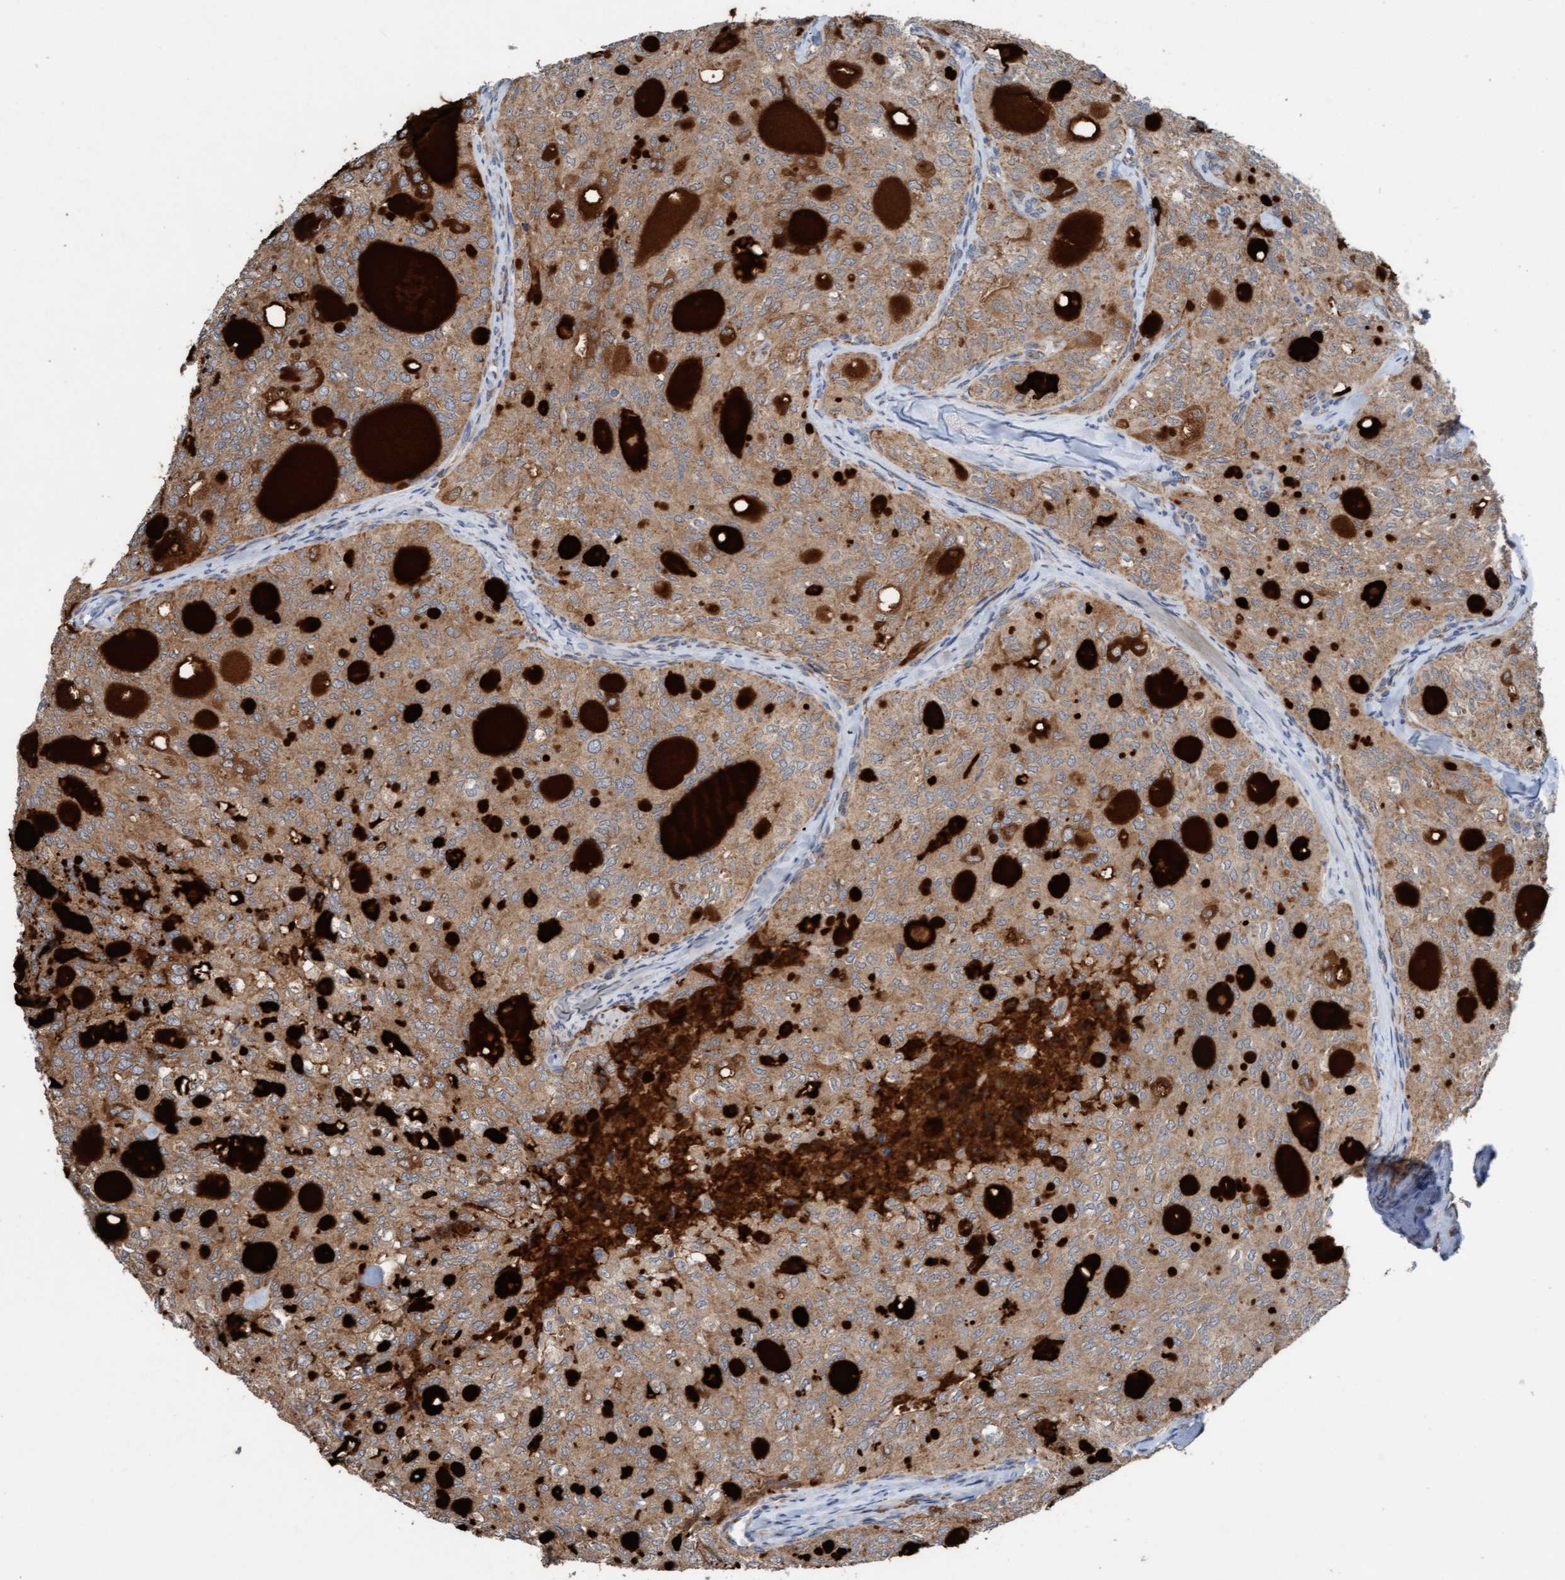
{"staining": {"intensity": "weak", "quantity": ">75%", "location": "cytoplasmic/membranous"}, "tissue": "thyroid cancer", "cell_type": "Tumor cells", "image_type": "cancer", "snomed": [{"axis": "morphology", "description": "Follicular adenoma carcinoma, NOS"}, {"axis": "topography", "description": "Thyroid gland"}], "caption": "Human thyroid cancer (follicular adenoma carcinoma) stained for a protein (brown) shows weak cytoplasmic/membranous positive positivity in about >75% of tumor cells.", "gene": "ZNF566", "patient": {"sex": "male", "age": 75}}